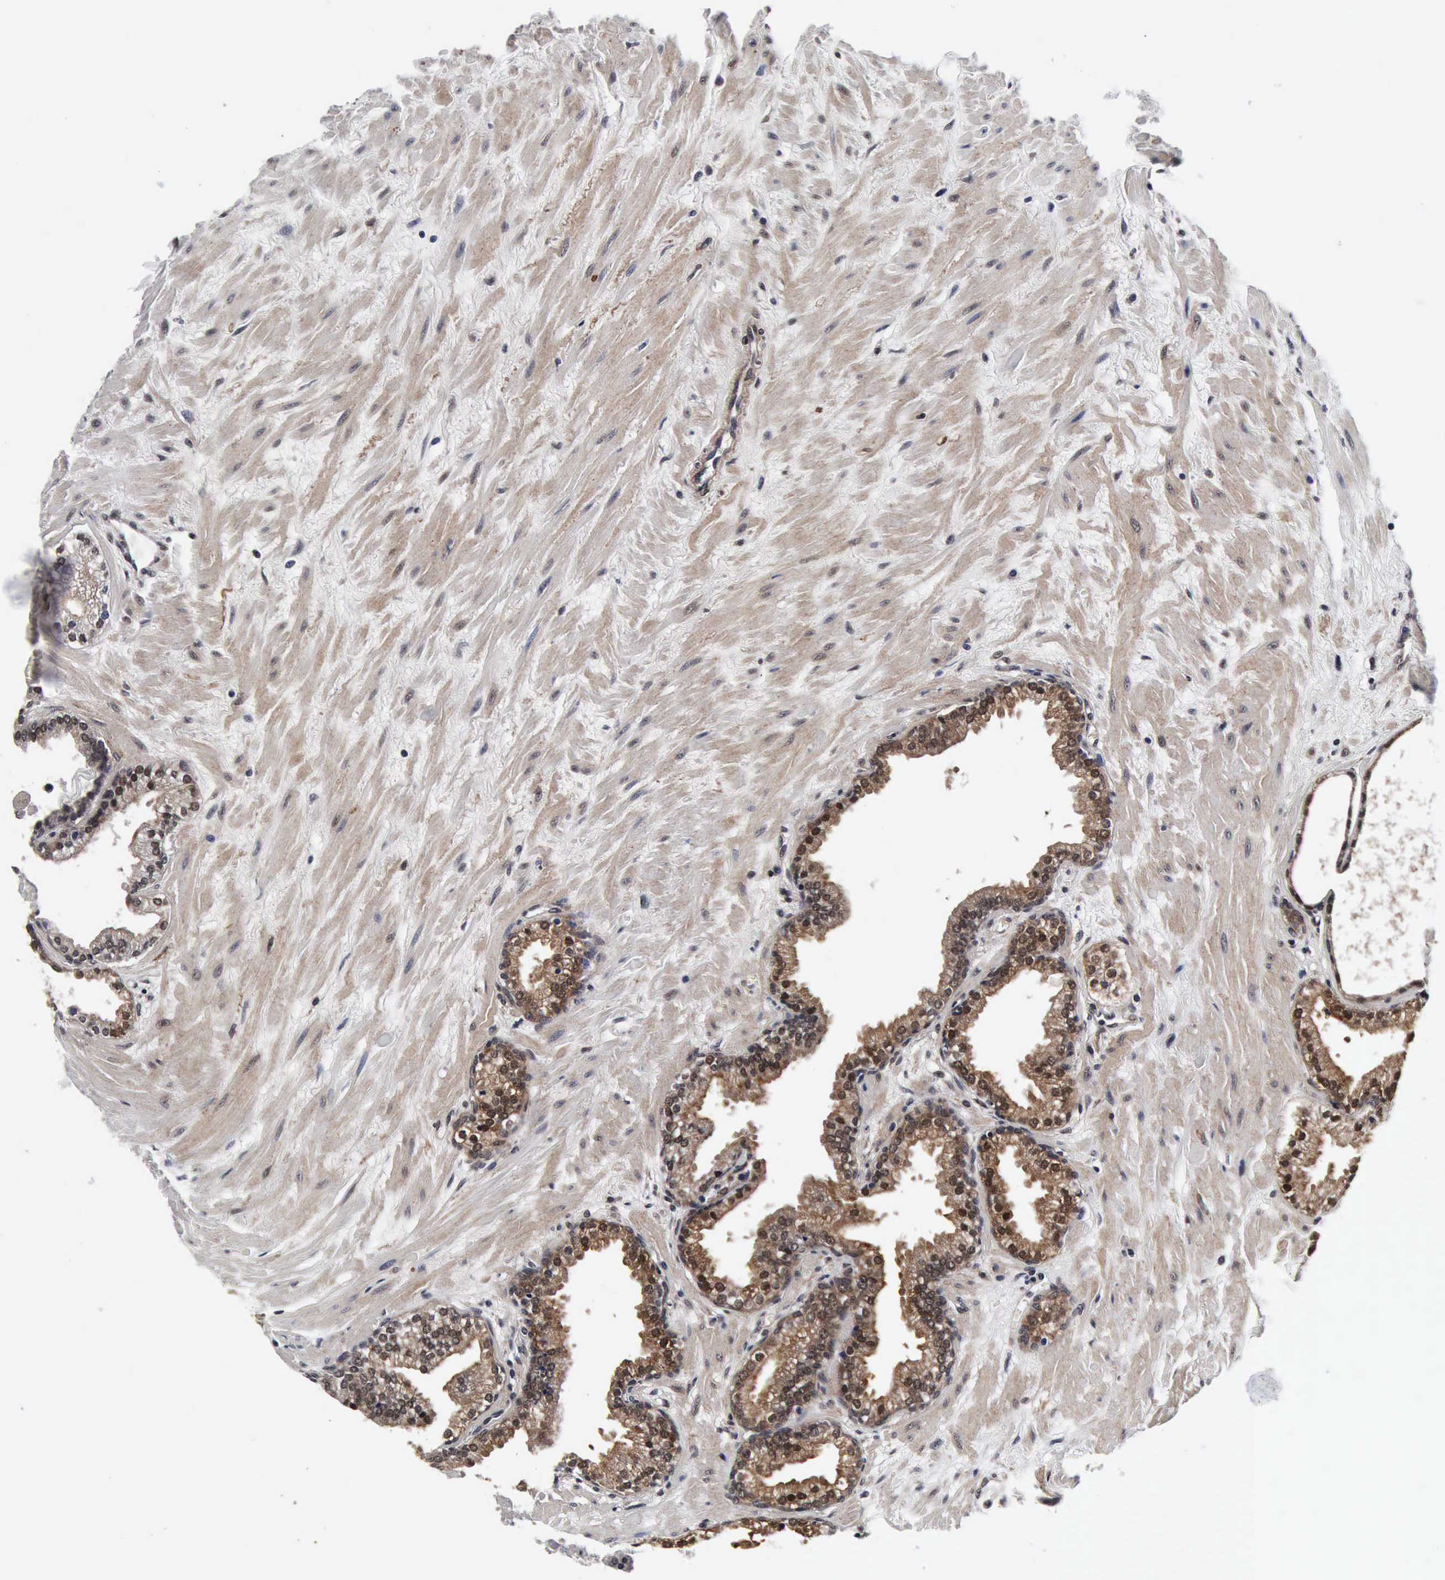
{"staining": {"intensity": "moderate", "quantity": ">75%", "location": "cytoplasmic/membranous,nuclear"}, "tissue": "prostate", "cell_type": "Glandular cells", "image_type": "normal", "snomed": [{"axis": "morphology", "description": "Normal tissue, NOS"}, {"axis": "topography", "description": "Prostate"}], "caption": "Protein analysis of normal prostate demonstrates moderate cytoplasmic/membranous,nuclear expression in about >75% of glandular cells. (Brightfield microscopy of DAB IHC at high magnification).", "gene": "UBC", "patient": {"sex": "male", "age": 64}}